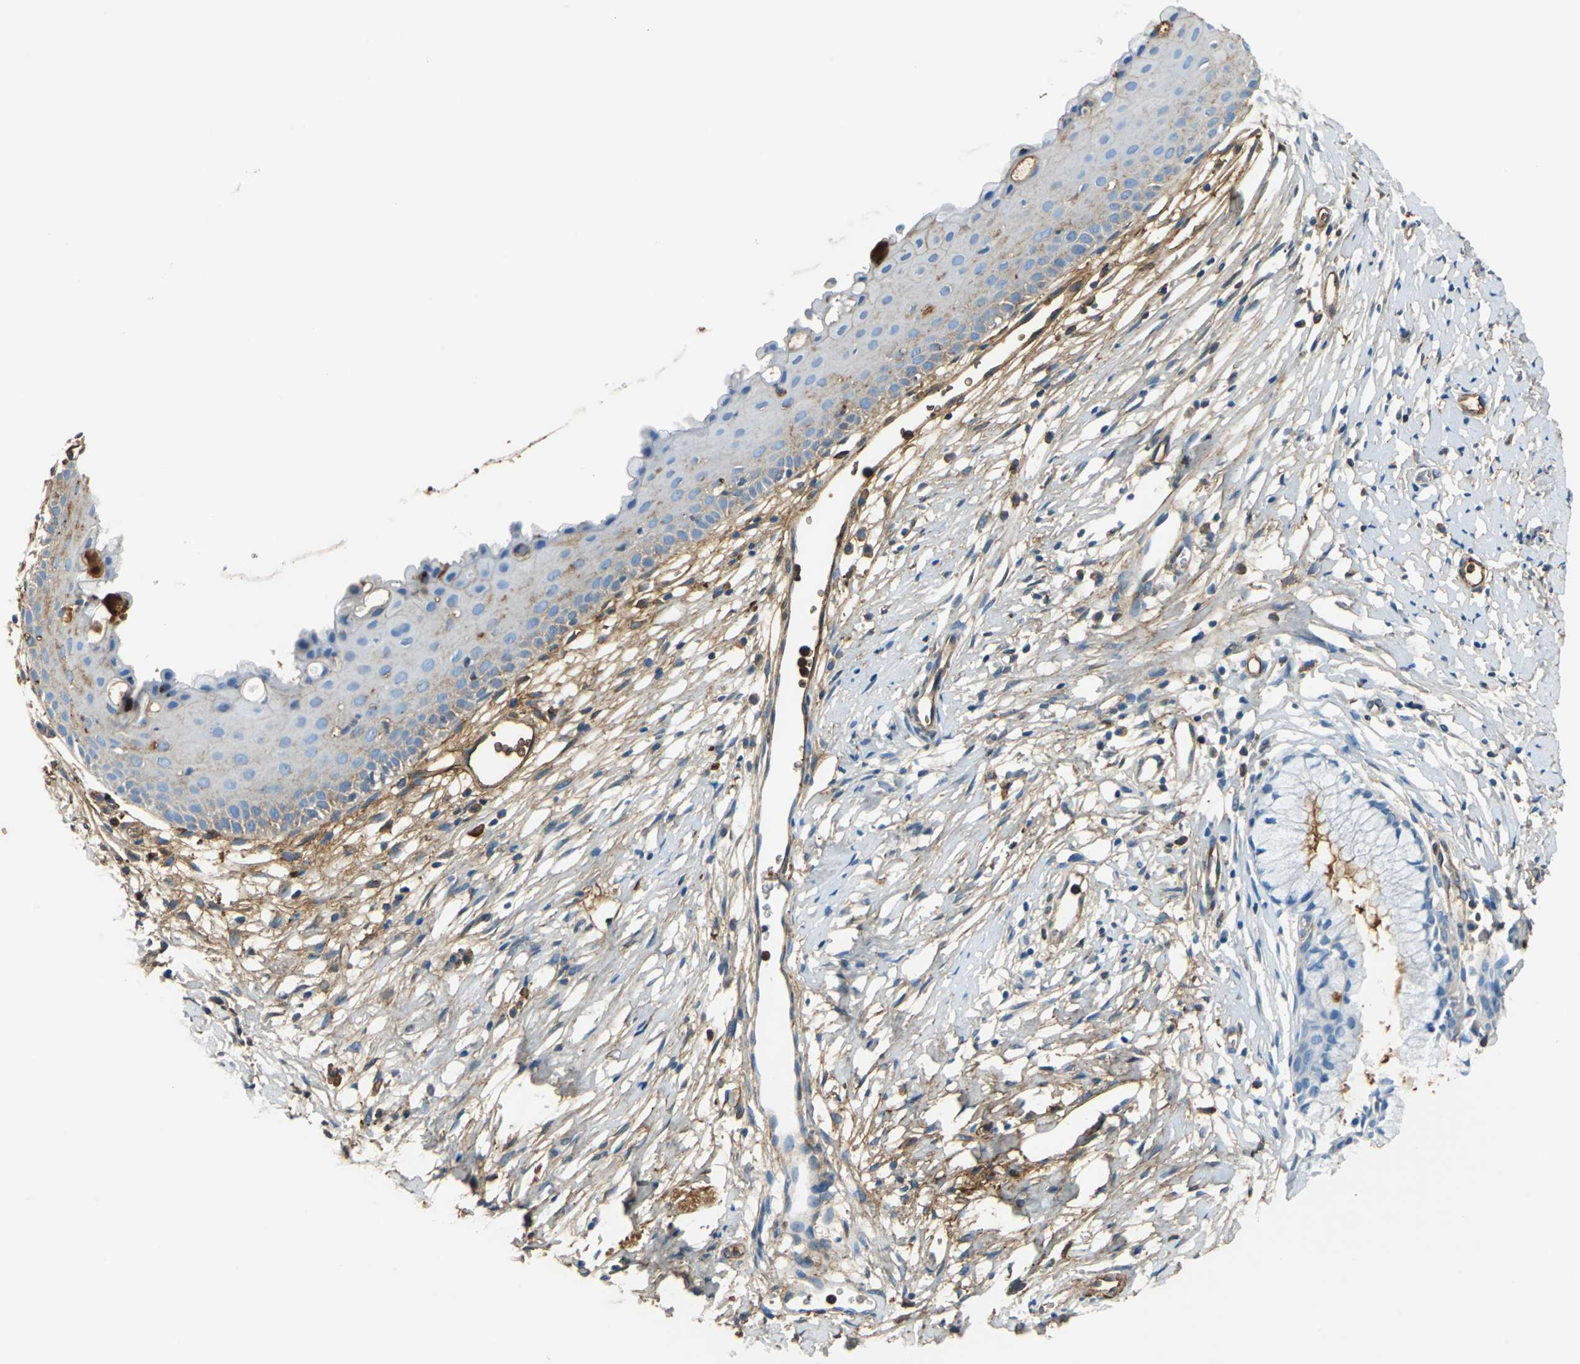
{"staining": {"intensity": "moderate", "quantity": "<25%", "location": "cytoplasmic/membranous"}, "tissue": "cervix", "cell_type": "Glandular cells", "image_type": "normal", "snomed": [{"axis": "morphology", "description": "Normal tissue, NOS"}, {"axis": "topography", "description": "Cervix"}], "caption": "Moderate cytoplasmic/membranous expression for a protein is present in about <25% of glandular cells of unremarkable cervix using immunohistochemistry (IHC).", "gene": "ALB", "patient": {"sex": "female", "age": 39}}